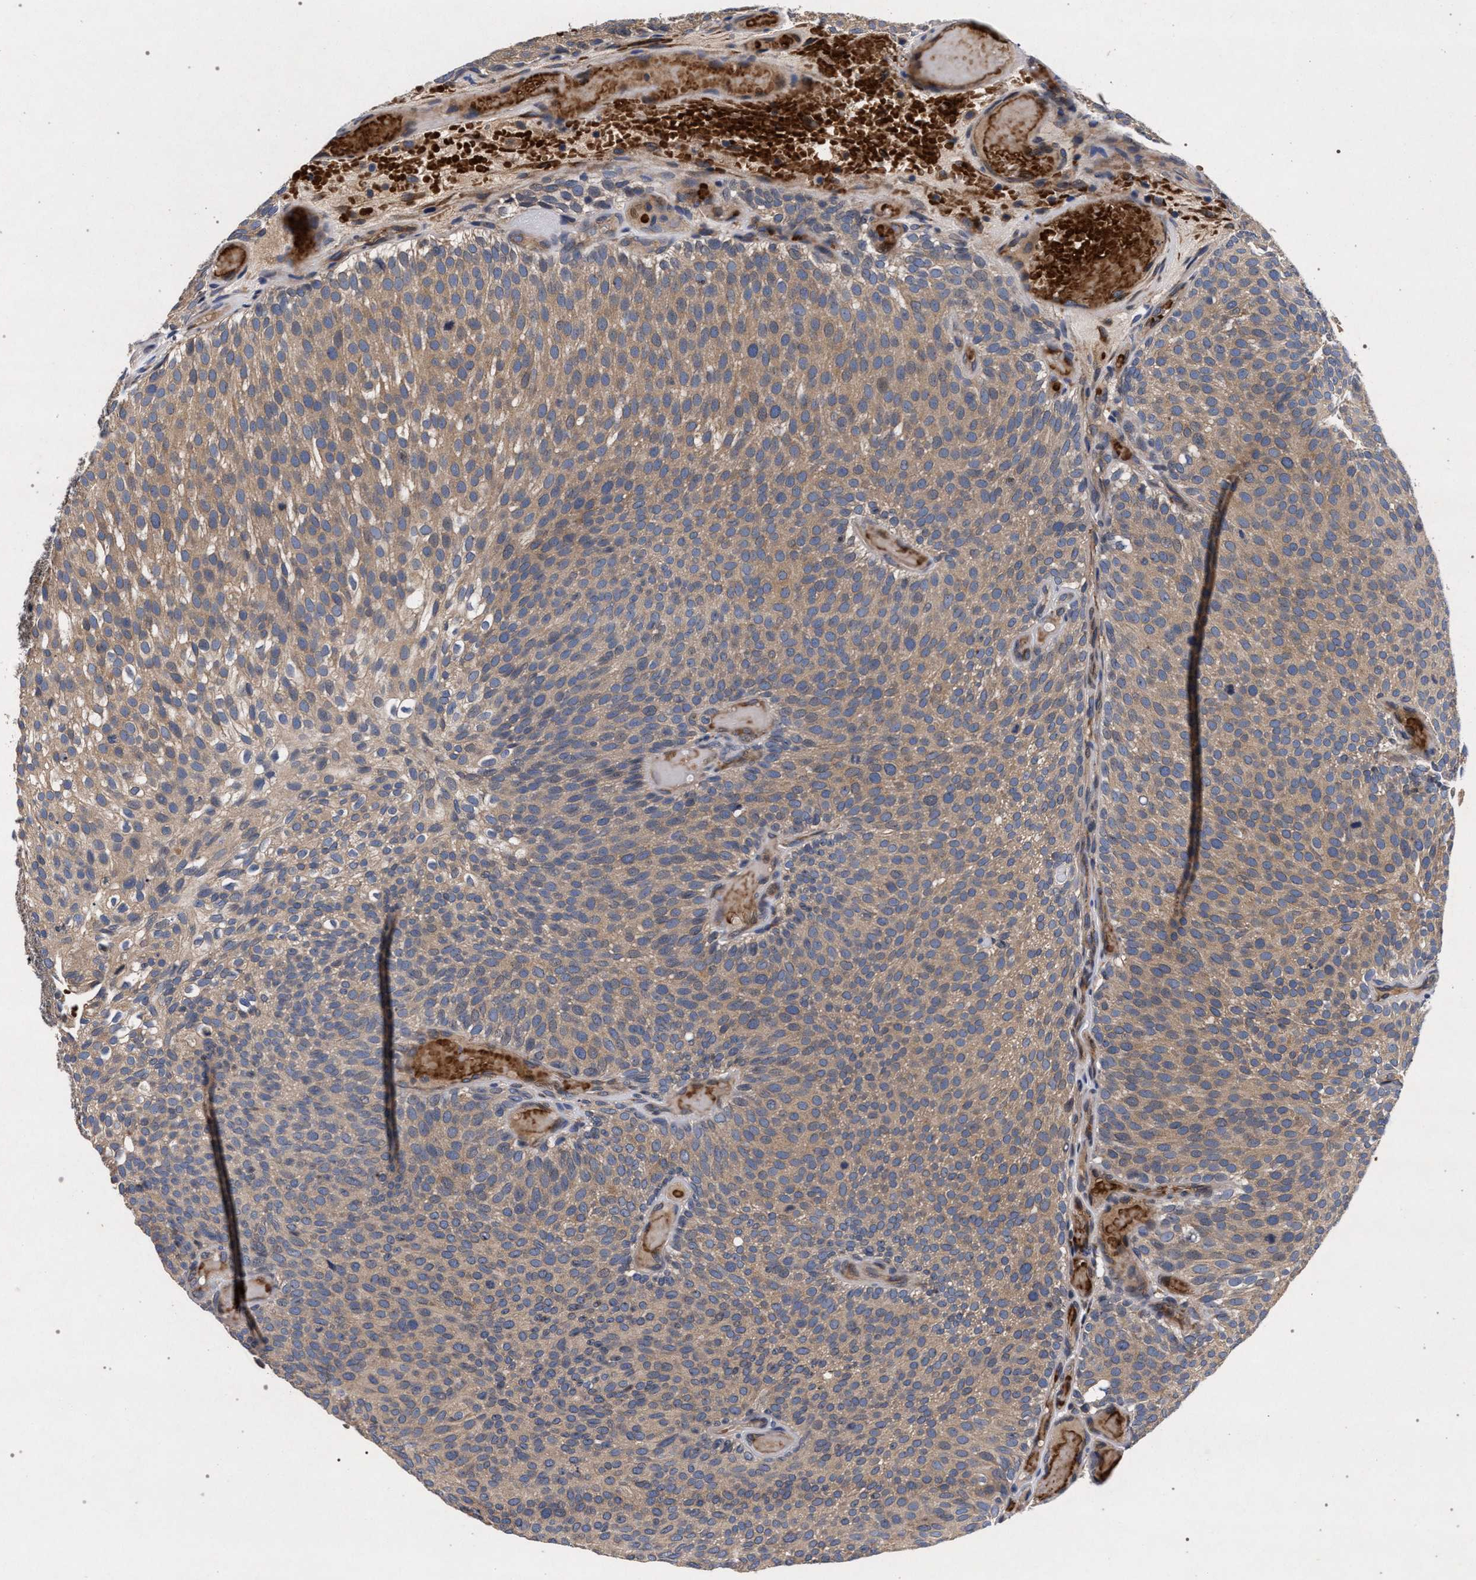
{"staining": {"intensity": "weak", "quantity": ">75%", "location": "cytoplasmic/membranous"}, "tissue": "urothelial cancer", "cell_type": "Tumor cells", "image_type": "cancer", "snomed": [{"axis": "morphology", "description": "Urothelial carcinoma, Low grade"}, {"axis": "topography", "description": "Urinary bladder"}], "caption": "Immunohistochemical staining of urothelial cancer reveals low levels of weak cytoplasmic/membranous protein positivity in approximately >75% of tumor cells. The staining is performed using DAB (3,3'-diaminobenzidine) brown chromogen to label protein expression. The nuclei are counter-stained blue using hematoxylin.", "gene": "NEK7", "patient": {"sex": "male", "age": 78}}